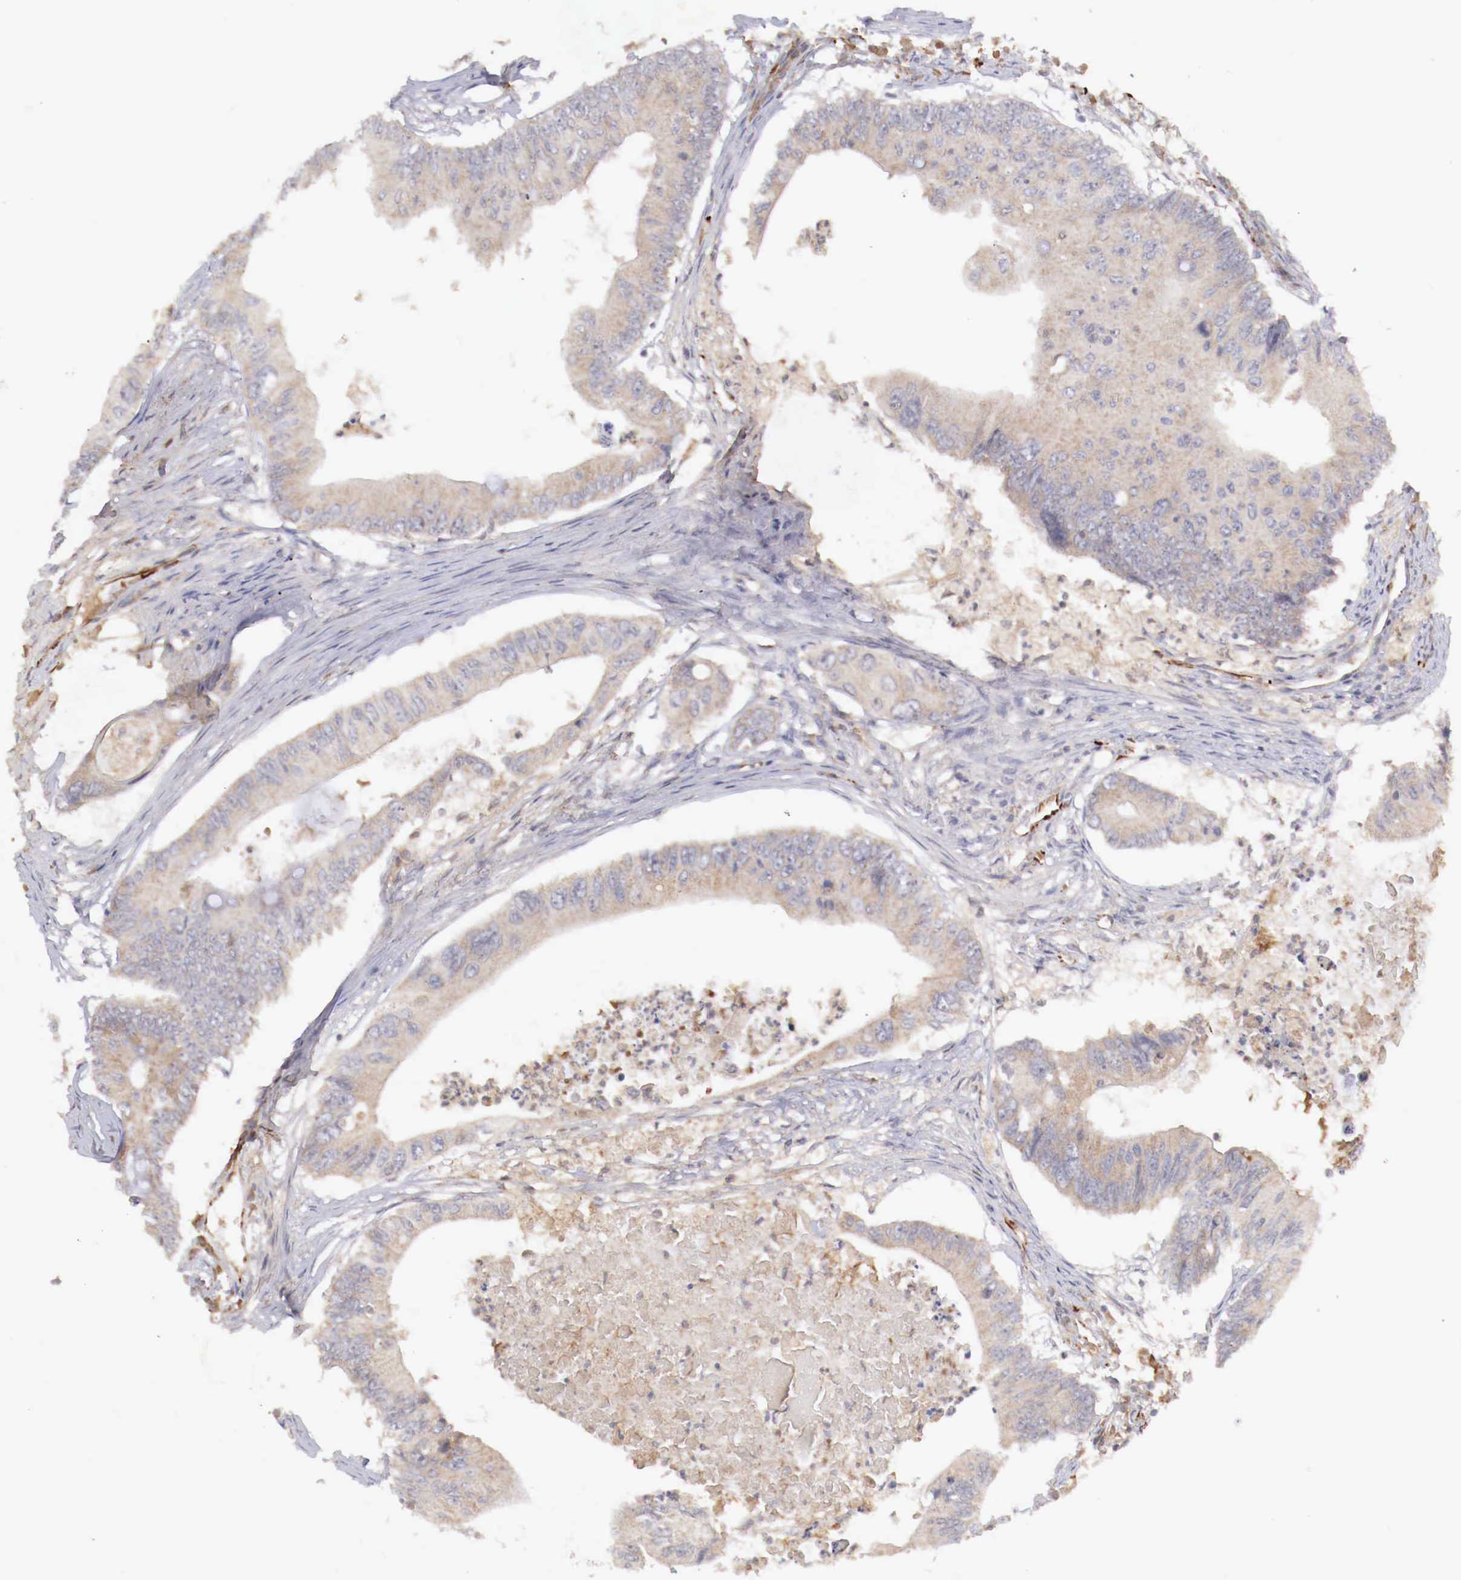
{"staining": {"intensity": "negative", "quantity": "none", "location": "none"}, "tissue": "colorectal cancer", "cell_type": "Tumor cells", "image_type": "cancer", "snomed": [{"axis": "morphology", "description": "Adenocarcinoma, NOS"}, {"axis": "topography", "description": "Colon"}], "caption": "DAB immunohistochemical staining of human colorectal cancer (adenocarcinoma) demonstrates no significant staining in tumor cells. (Stains: DAB immunohistochemistry (IHC) with hematoxylin counter stain, Microscopy: brightfield microscopy at high magnification).", "gene": "WT1", "patient": {"sex": "male", "age": 65}}